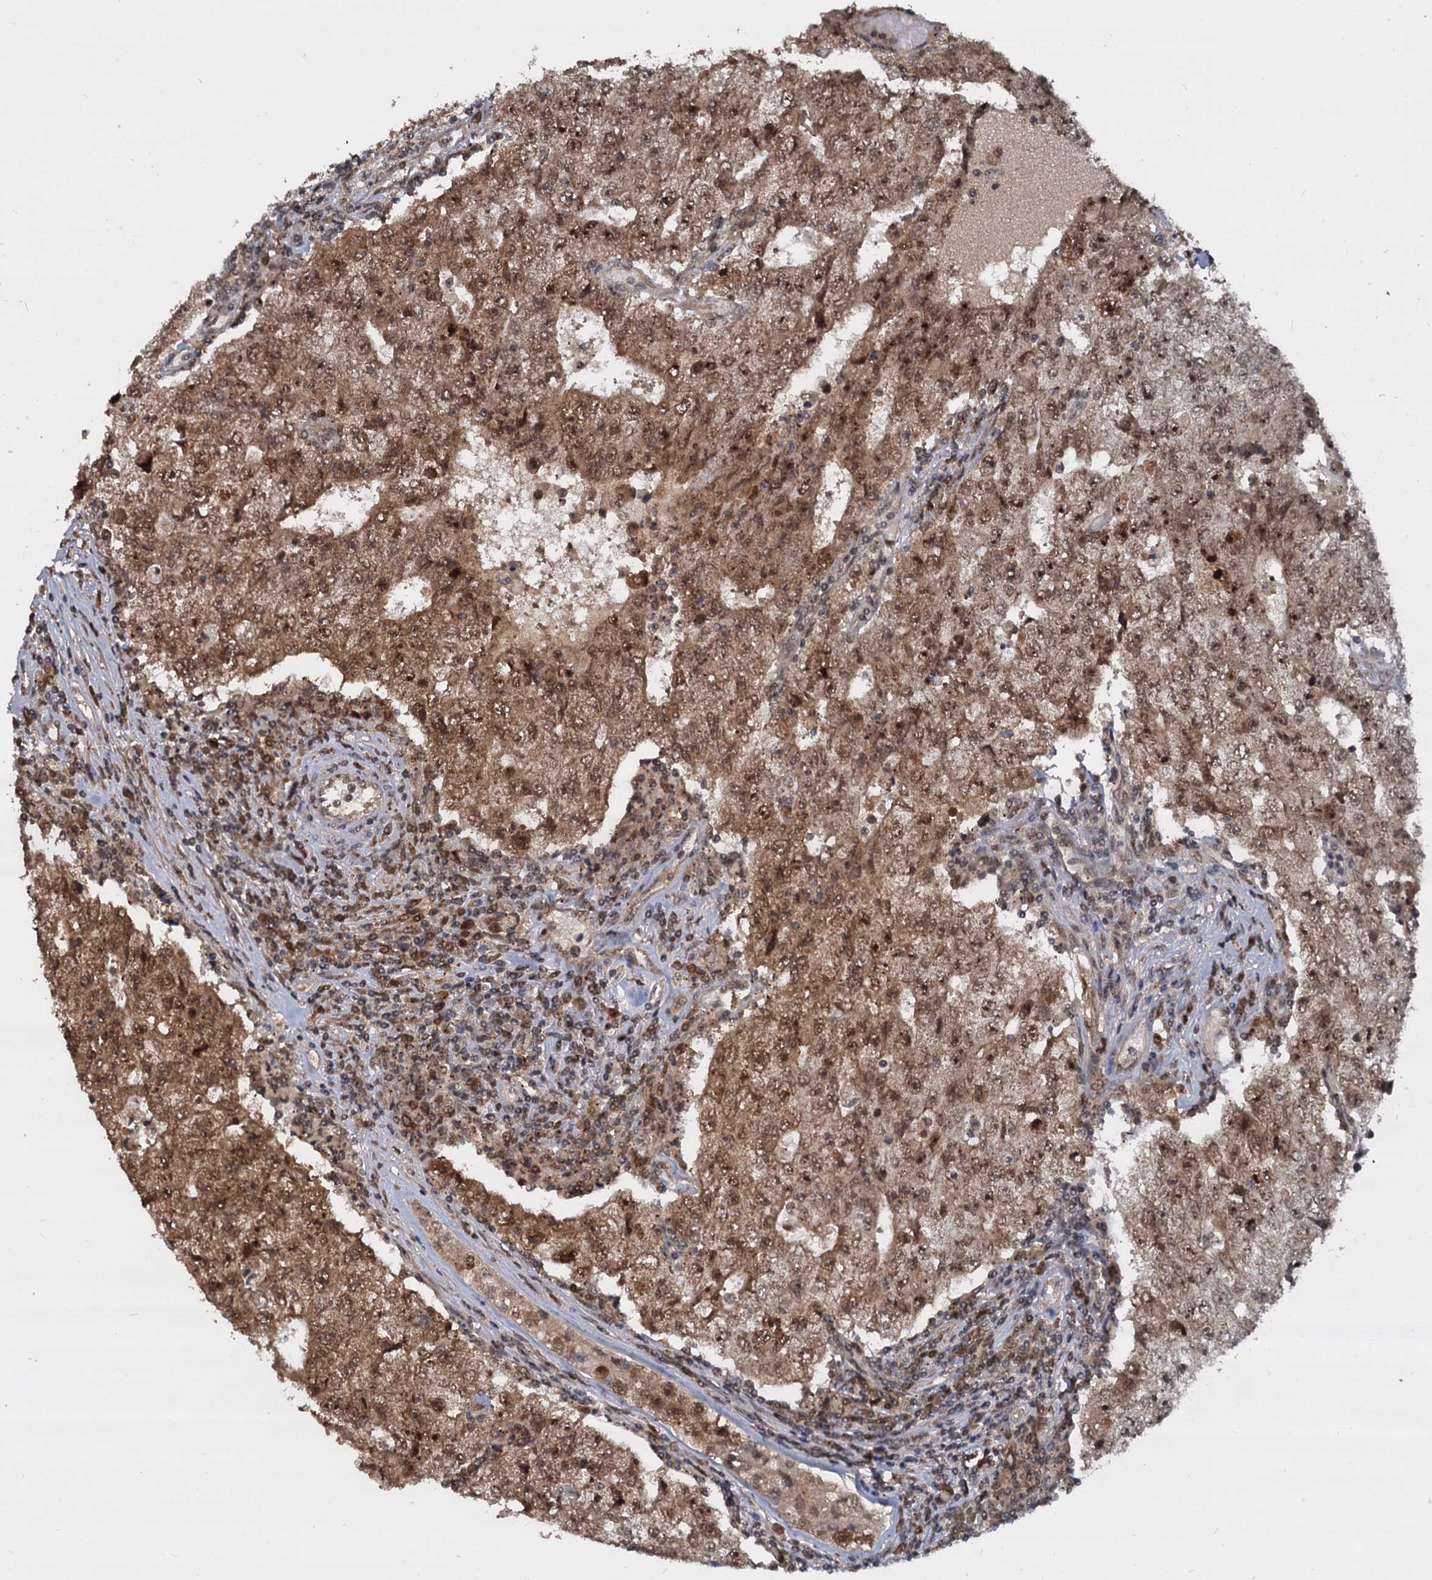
{"staining": {"intensity": "moderate", "quantity": ">75%", "location": "cytoplasmic/membranous,nuclear"}, "tissue": "testis cancer", "cell_type": "Tumor cells", "image_type": "cancer", "snomed": [{"axis": "morphology", "description": "Carcinoma, Embryonal, NOS"}, {"axis": "topography", "description": "Testis"}], "caption": "Tumor cells demonstrate medium levels of moderate cytoplasmic/membranous and nuclear expression in approximately >75% of cells in testis embryonal carcinoma. Nuclei are stained in blue.", "gene": "FAM216B", "patient": {"sex": "male", "age": 17}}